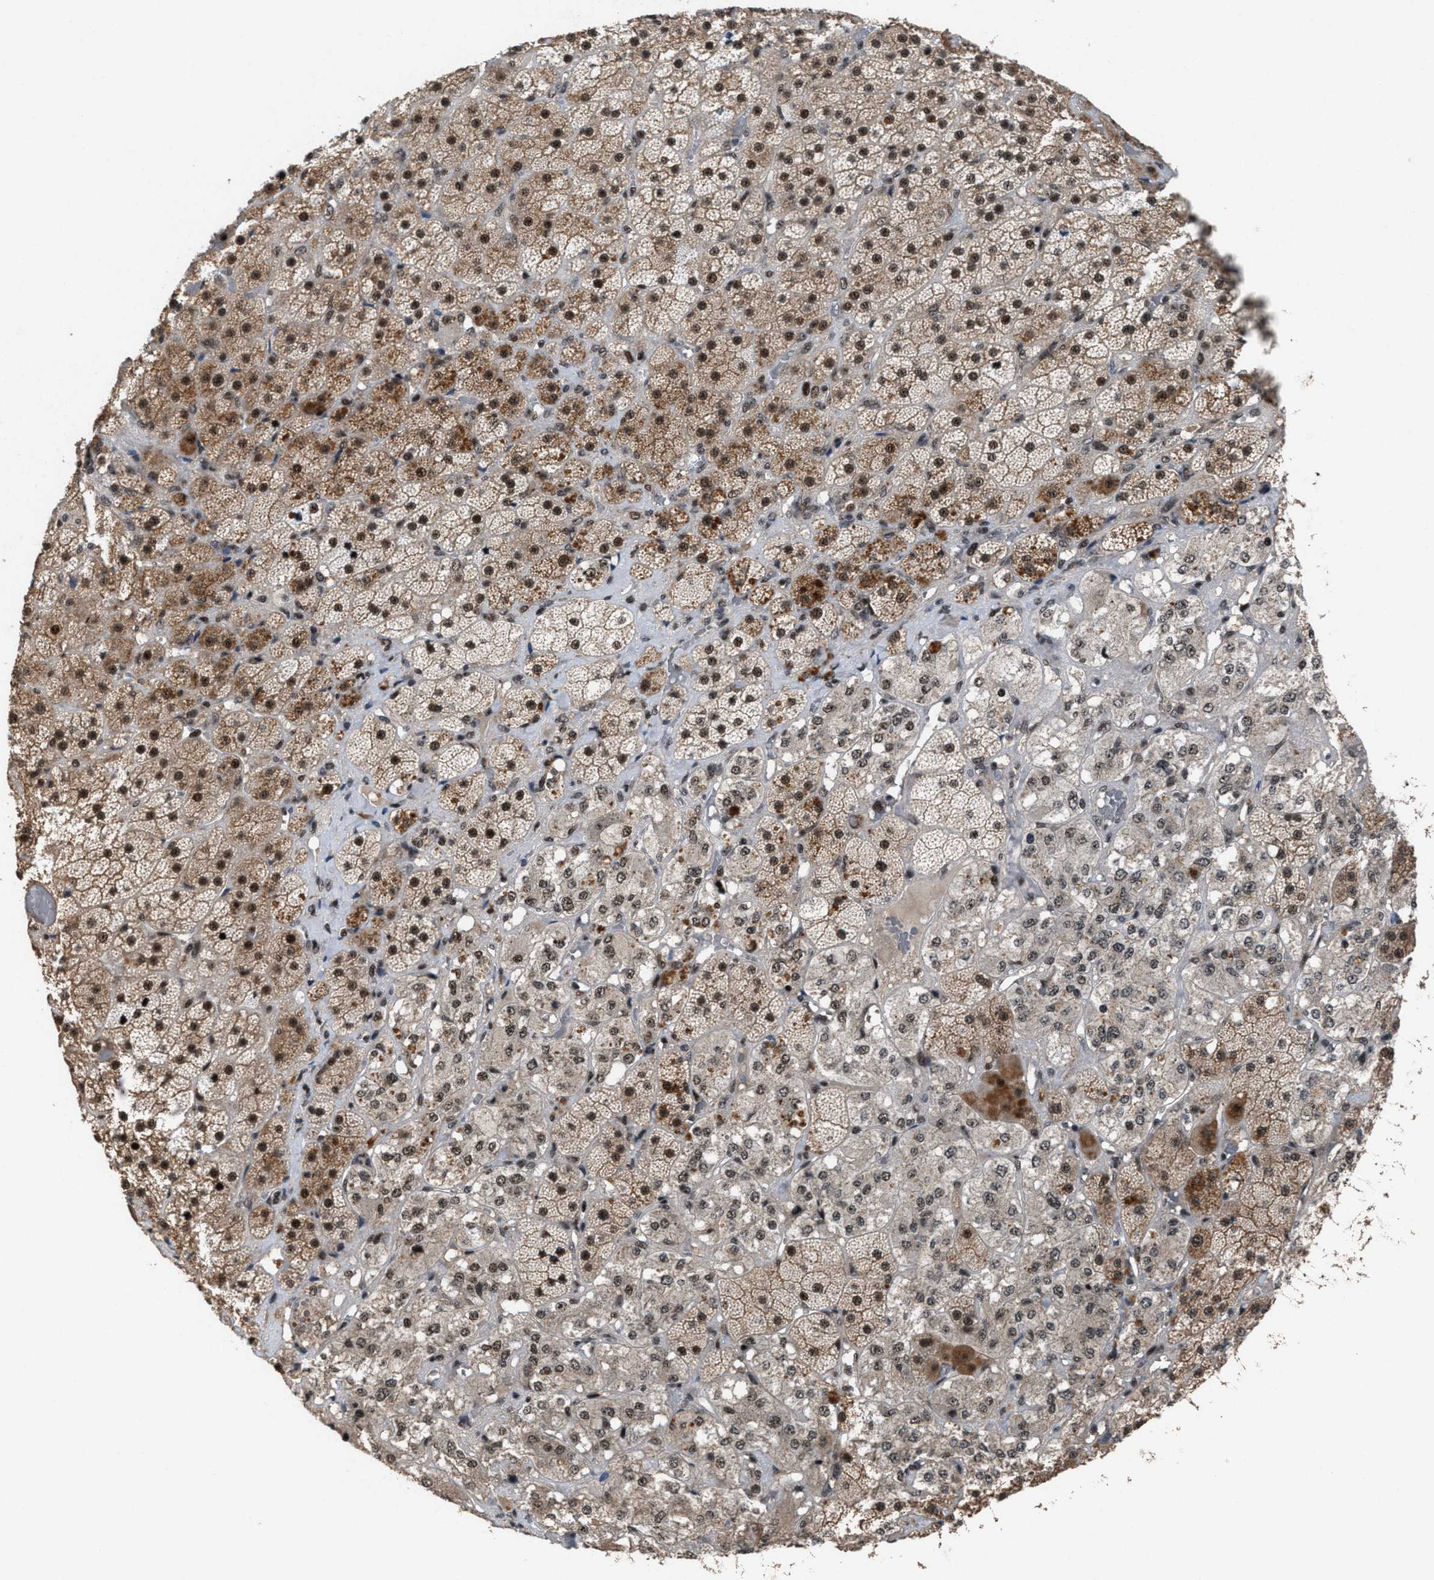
{"staining": {"intensity": "strong", "quantity": ">75%", "location": "cytoplasmic/membranous,nuclear"}, "tissue": "adrenal gland", "cell_type": "Glandular cells", "image_type": "normal", "snomed": [{"axis": "morphology", "description": "Normal tissue, NOS"}, {"axis": "topography", "description": "Adrenal gland"}], "caption": "An IHC micrograph of normal tissue is shown. Protein staining in brown highlights strong cytoplasmic/membranous,nuclear positivity in adrenal gland within glandular cells.", "gene": "PRPF4", "patient": {"sex": "male", "age": 57}}